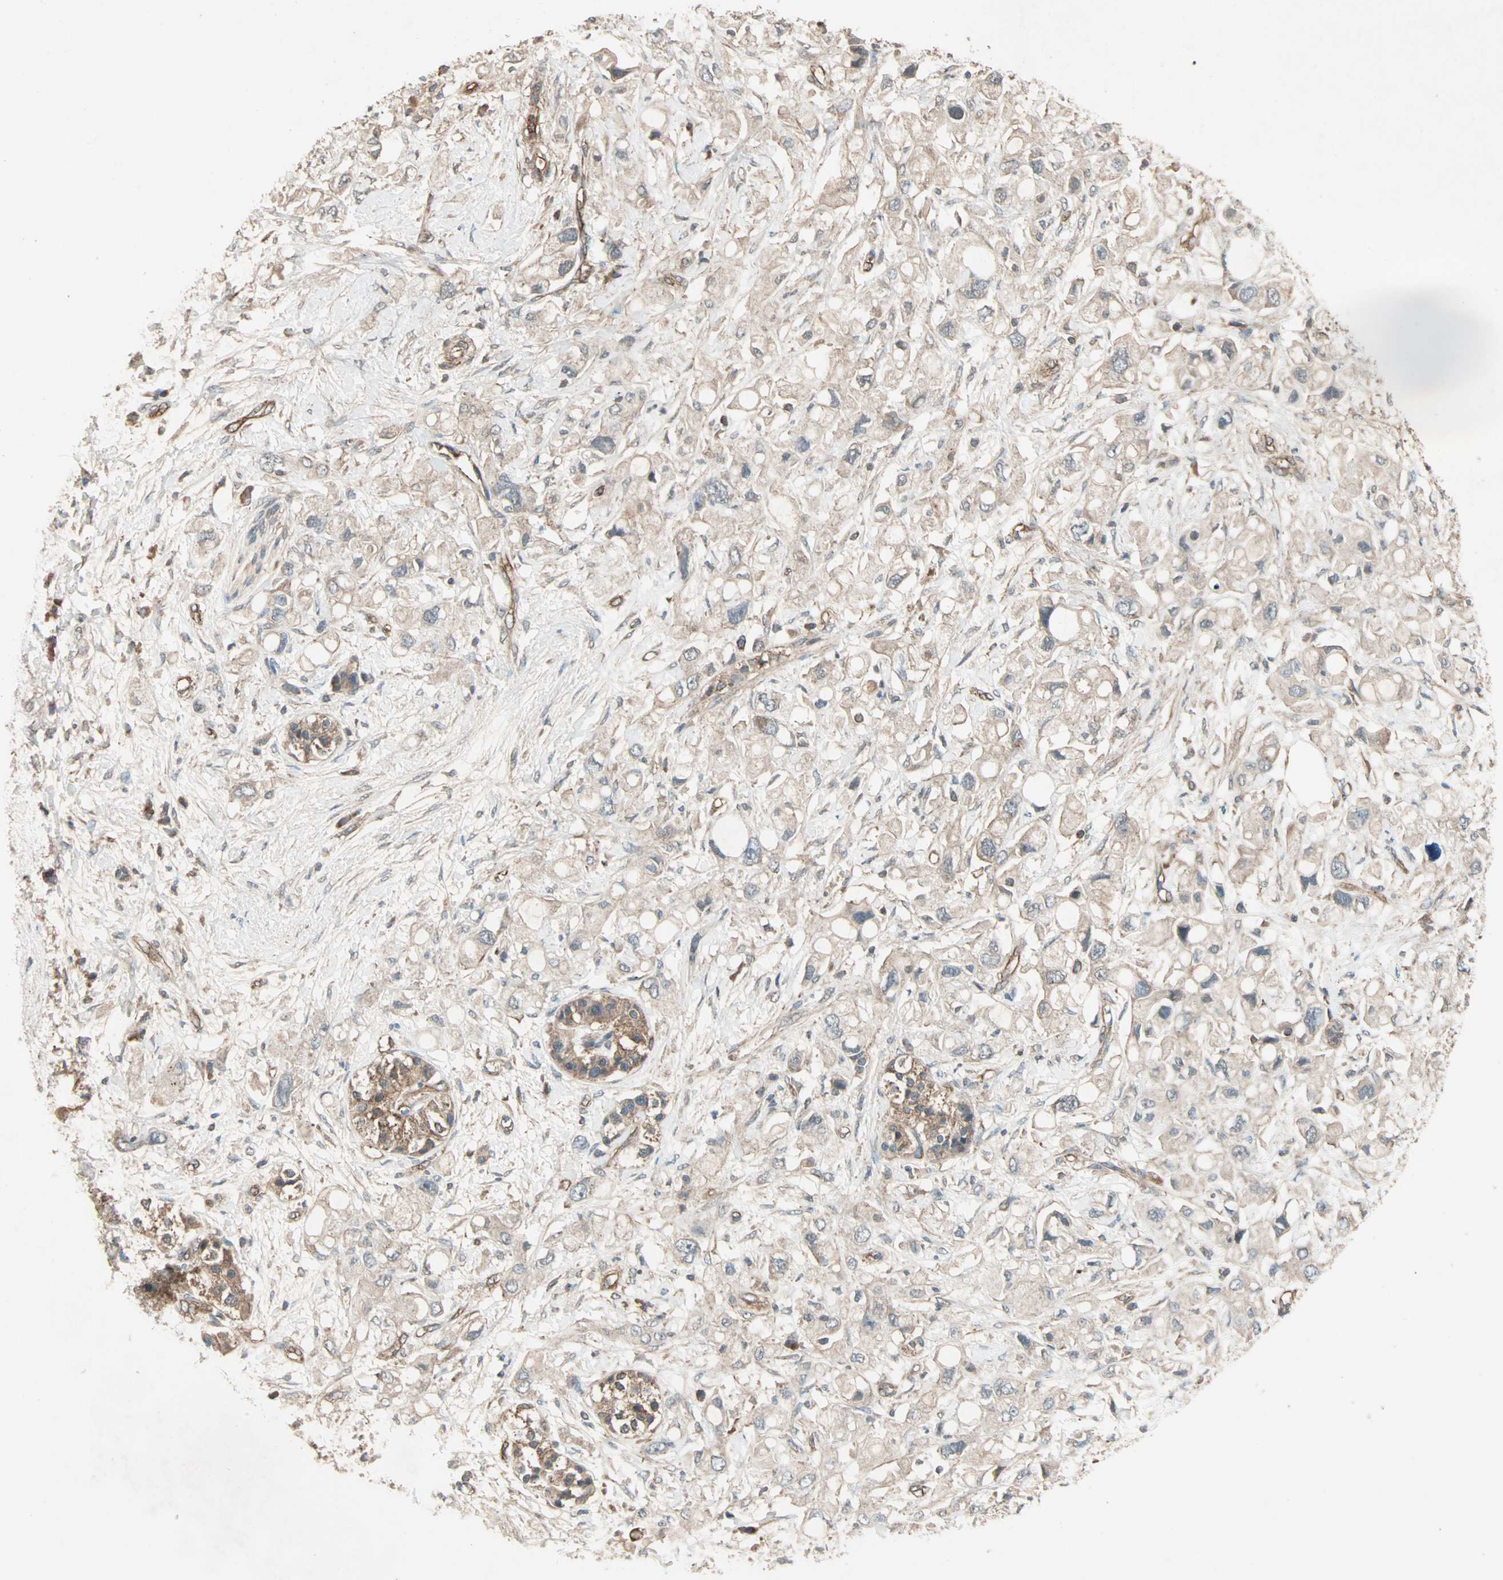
{"staining": {"intensity": "weak", "quantity": ">75%", "location": "cytoplasmic/membranous"}, "tissue": "pancreatic cancer", "cell_type": "Tumor cells", "image_type": "cancer", "snomed": [{"axis": "morphology", "description": "Adenocarcinoma, NOS"}, {"axis": "topography", "description": "Pancreas"}], "caption": "Tumor cells exhibit low levels of weak cytoplasmic/membranous staining in about >75% of cells in pancreatic cancer. Immunohistochemistry (ihc) stains the protein in brown and the nuclei are stained blue.", "gene": "GCK", "patient": {"sex": "female", "age": 56}}